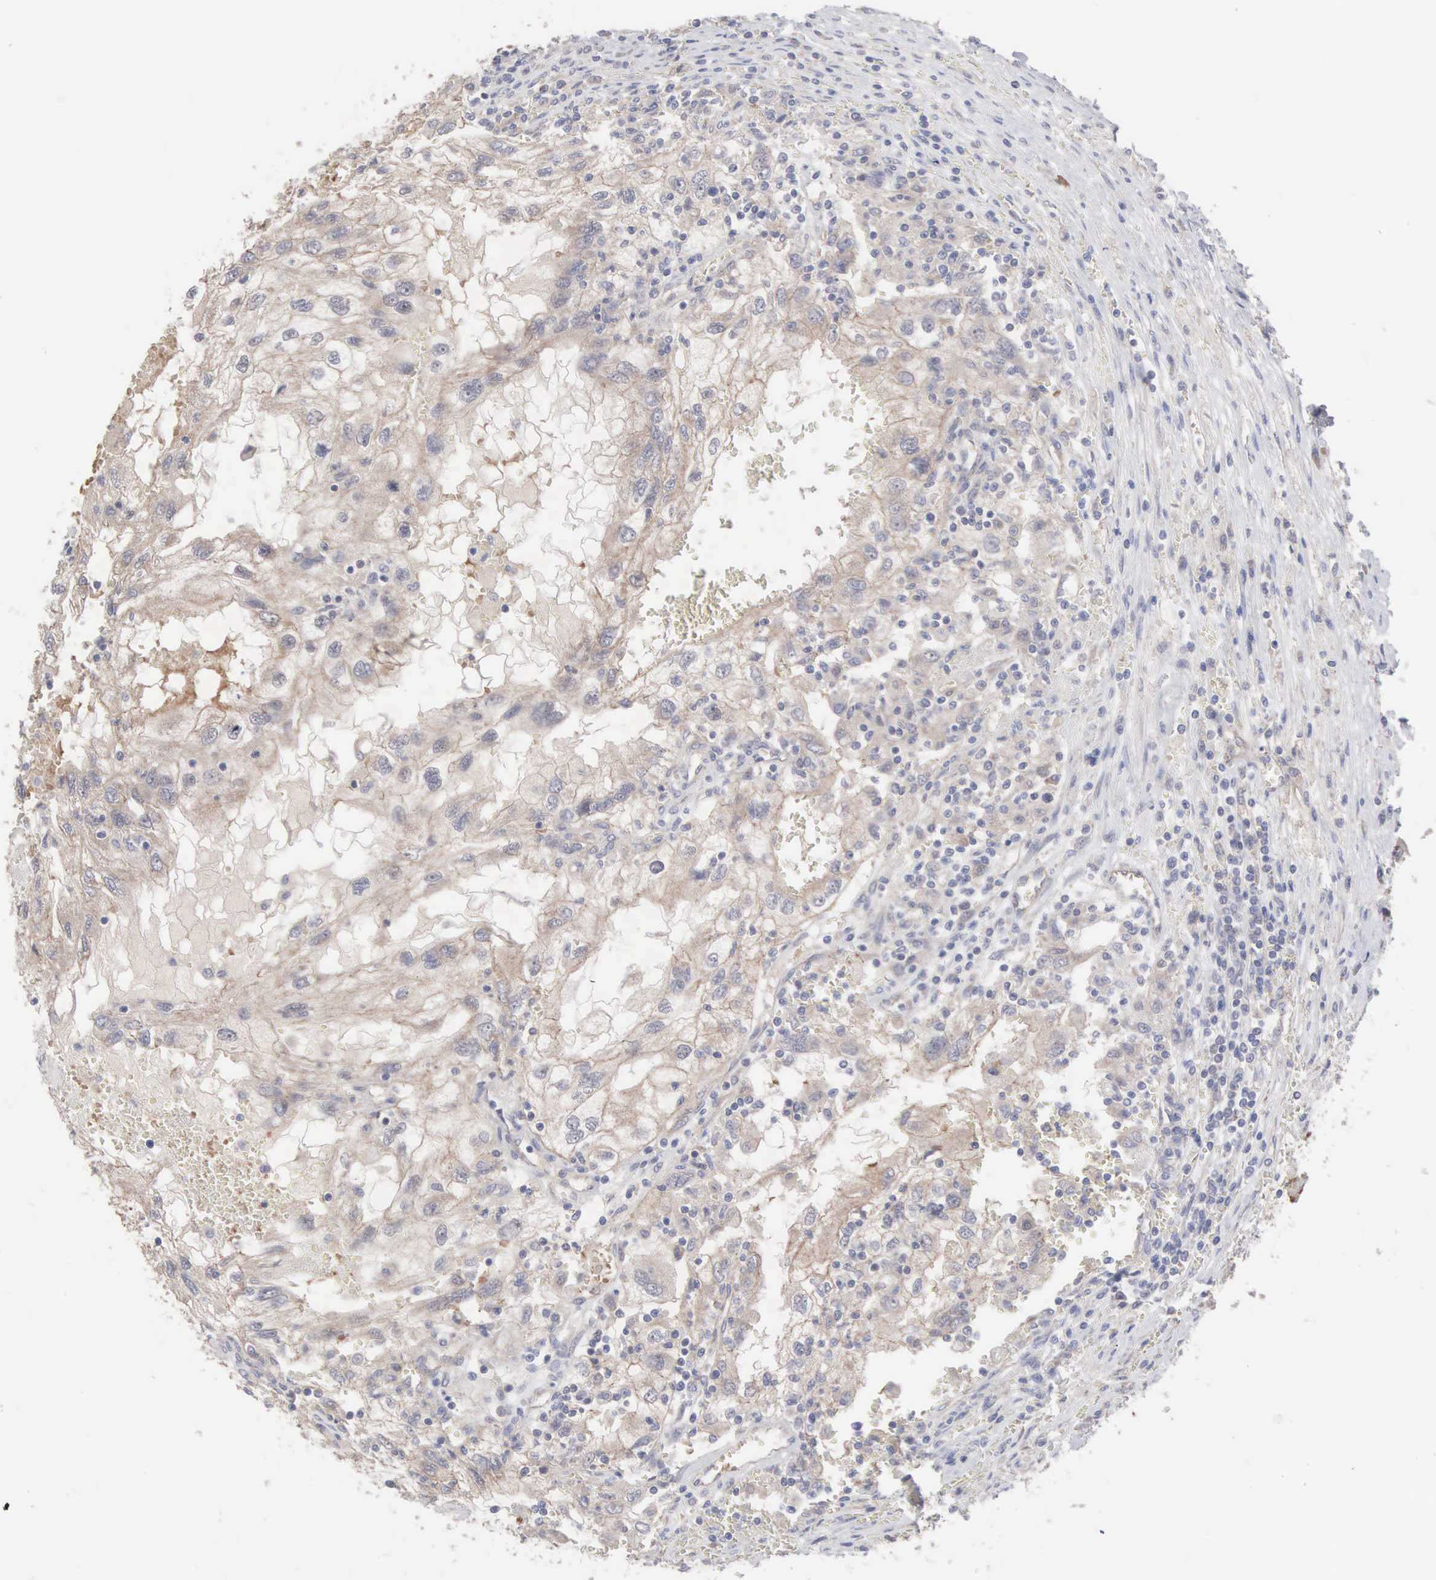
{"staining": {"intensity": "weak", "quantity": ">75%", "location": "cytoplasmic/membranous"}, "tissue": "renal cancer", "cell_type": "Tumor cells", "image_type": "cancer", "snomed": [{"axis": "morphology", "description": "Normal tissue, NOS"}, {"axis": "morphology", "description": "Adenocarcinoma, NOS"}, {"axis": "topography", "description": "Kidney"}], "caption": "Renal cancer (adenocarcinoma) tissue demonstrates weak cytoplasmic/membranous expression in approximately >75% of tumor cells (IHC, brightfield microscopy, high magnification).", "gene": "INF2", "patient": {"sex": "male", "age": 71}}